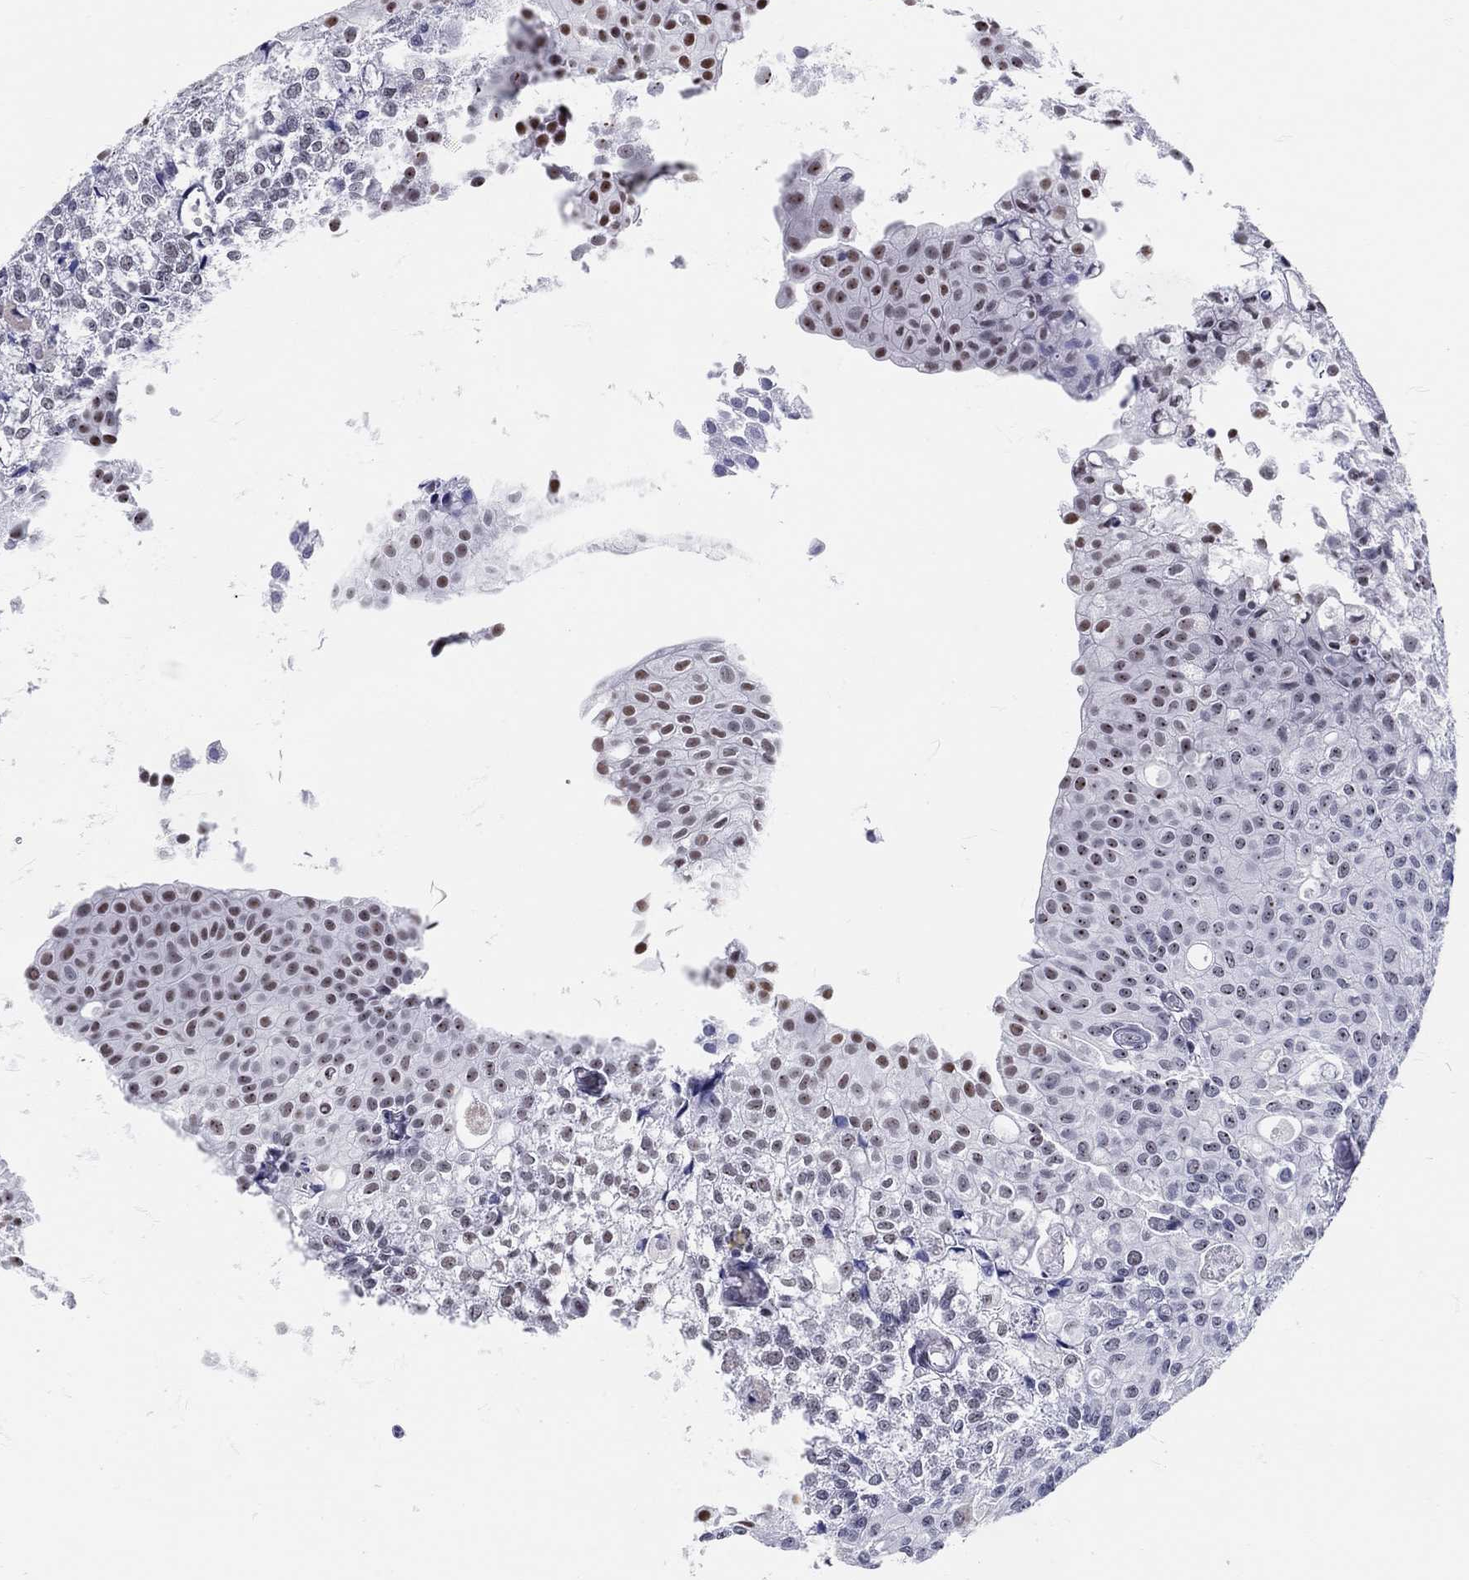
{"staining": {"intensity": "moderate", "quantity": "<25%", "location": "nuclear"}, "tissue": "urothelial cancer", "cell_type": "Tumor cells", "image_type": "cancer", "snomed": [{"axis": "morphology", "description": "Urothelial carcinoma, Low grade"}, {"axis": "topography", "description": "Urinary bladder"}], "caption": "Tumor cells reveal low levels of moderate nuclear expression in about <25% of cells in urothelial carcinoma (low-grade). Using DAB (brown) and hematoxylin (blue) stains, captured at high magnification using brightfield microscopy.", "gene": "MAPK8IP1", "patient": {"sex": "male", "age": 89}}